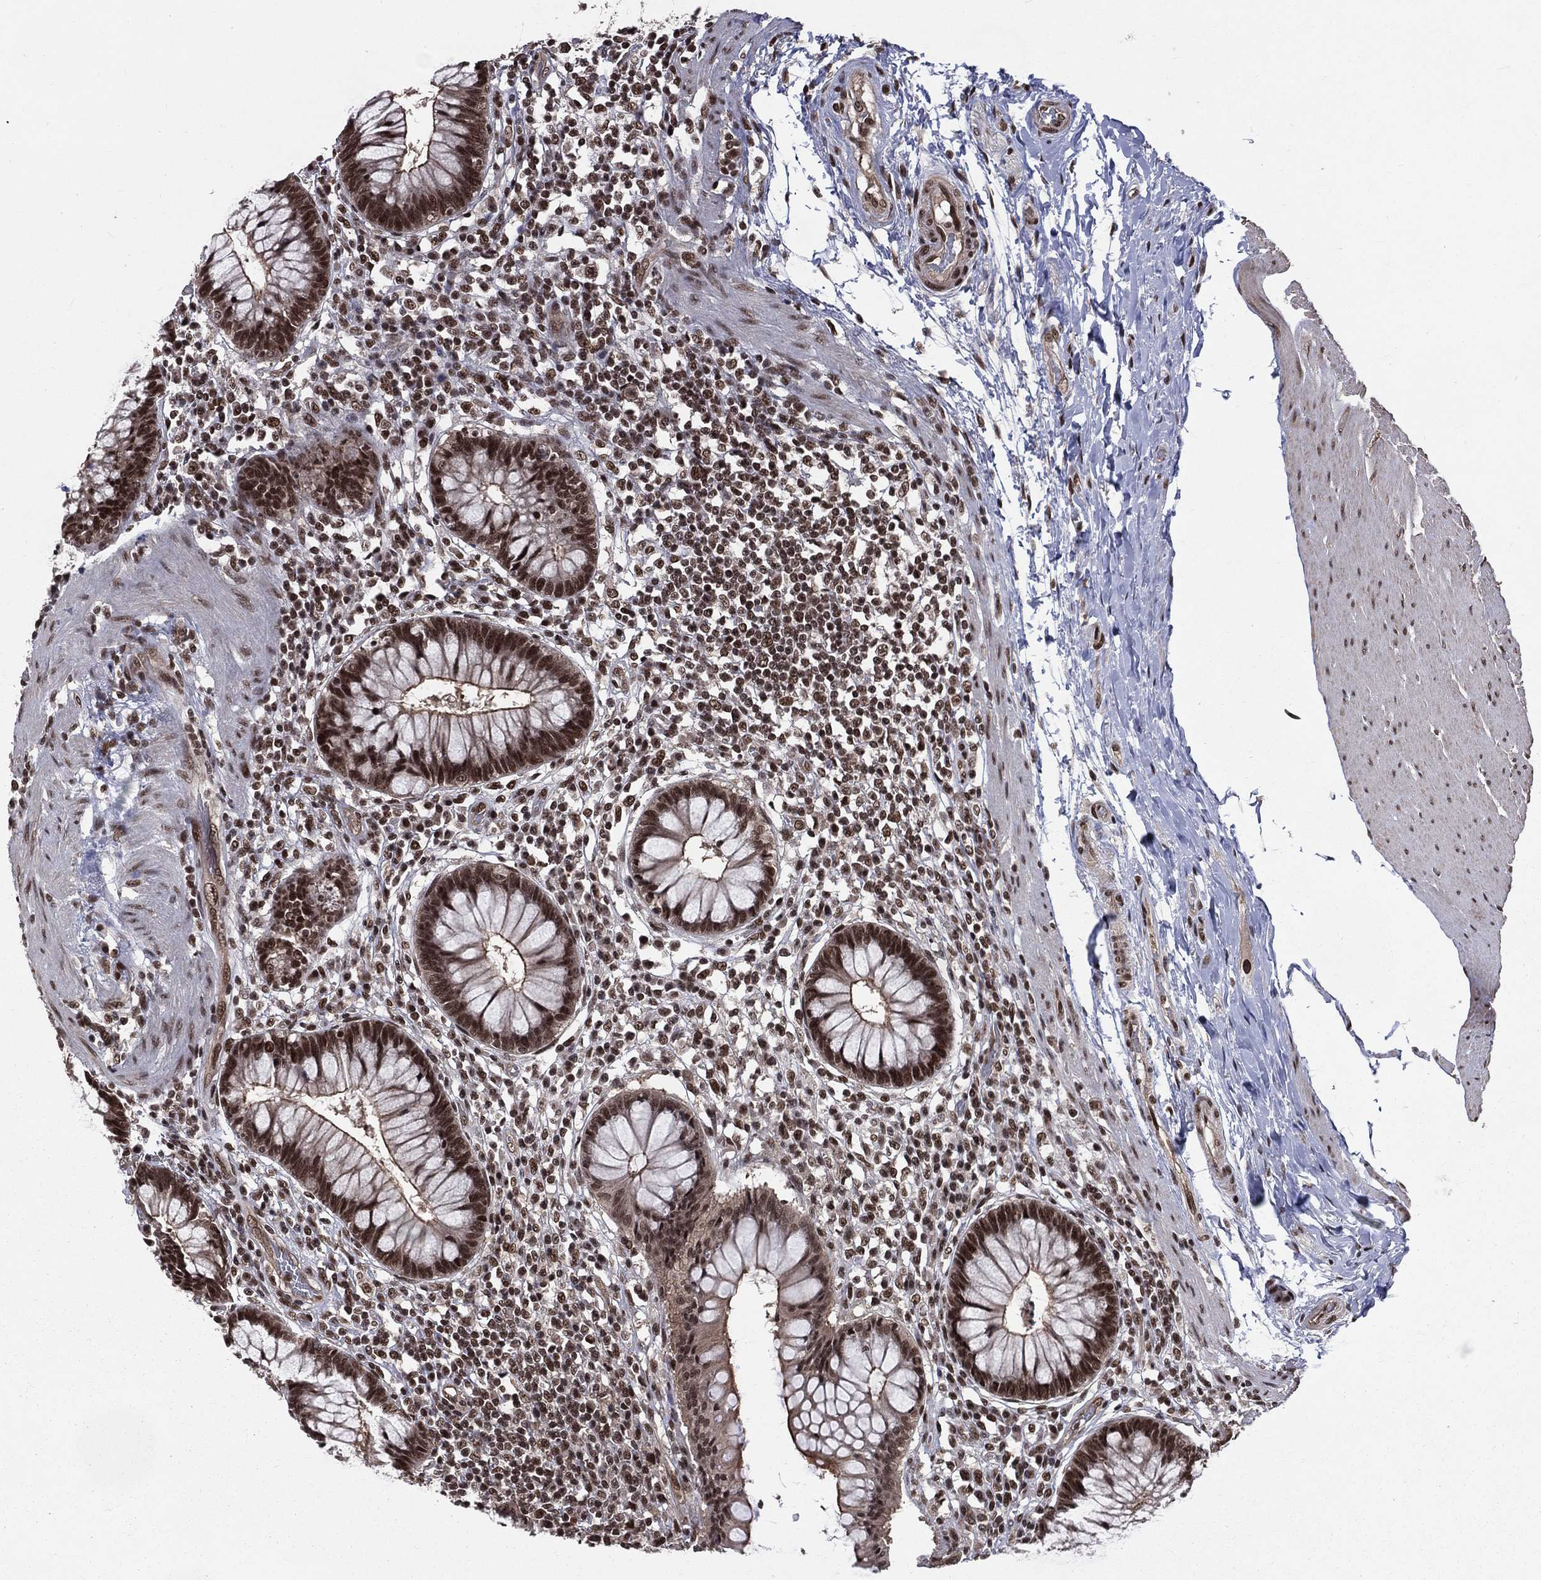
{"staining": {"intensity": "strong", "quantity": ">75%", "location": "nuclear"}, "tissue": "rectum", "cell_type": "Glandular cells", "image_type": "normal", "snomed": [{"axis": "morphology", "description": "Normal tissue, NOS"}, {"axis": "topography", "description": "Rectum"}], "caption": "Protein expression analysis of normal rectum displays strong nuclear staining in approximately >75% of glandular cells.", "gene": "SMC3", "patient": {"sex": "female", "age": 58}}